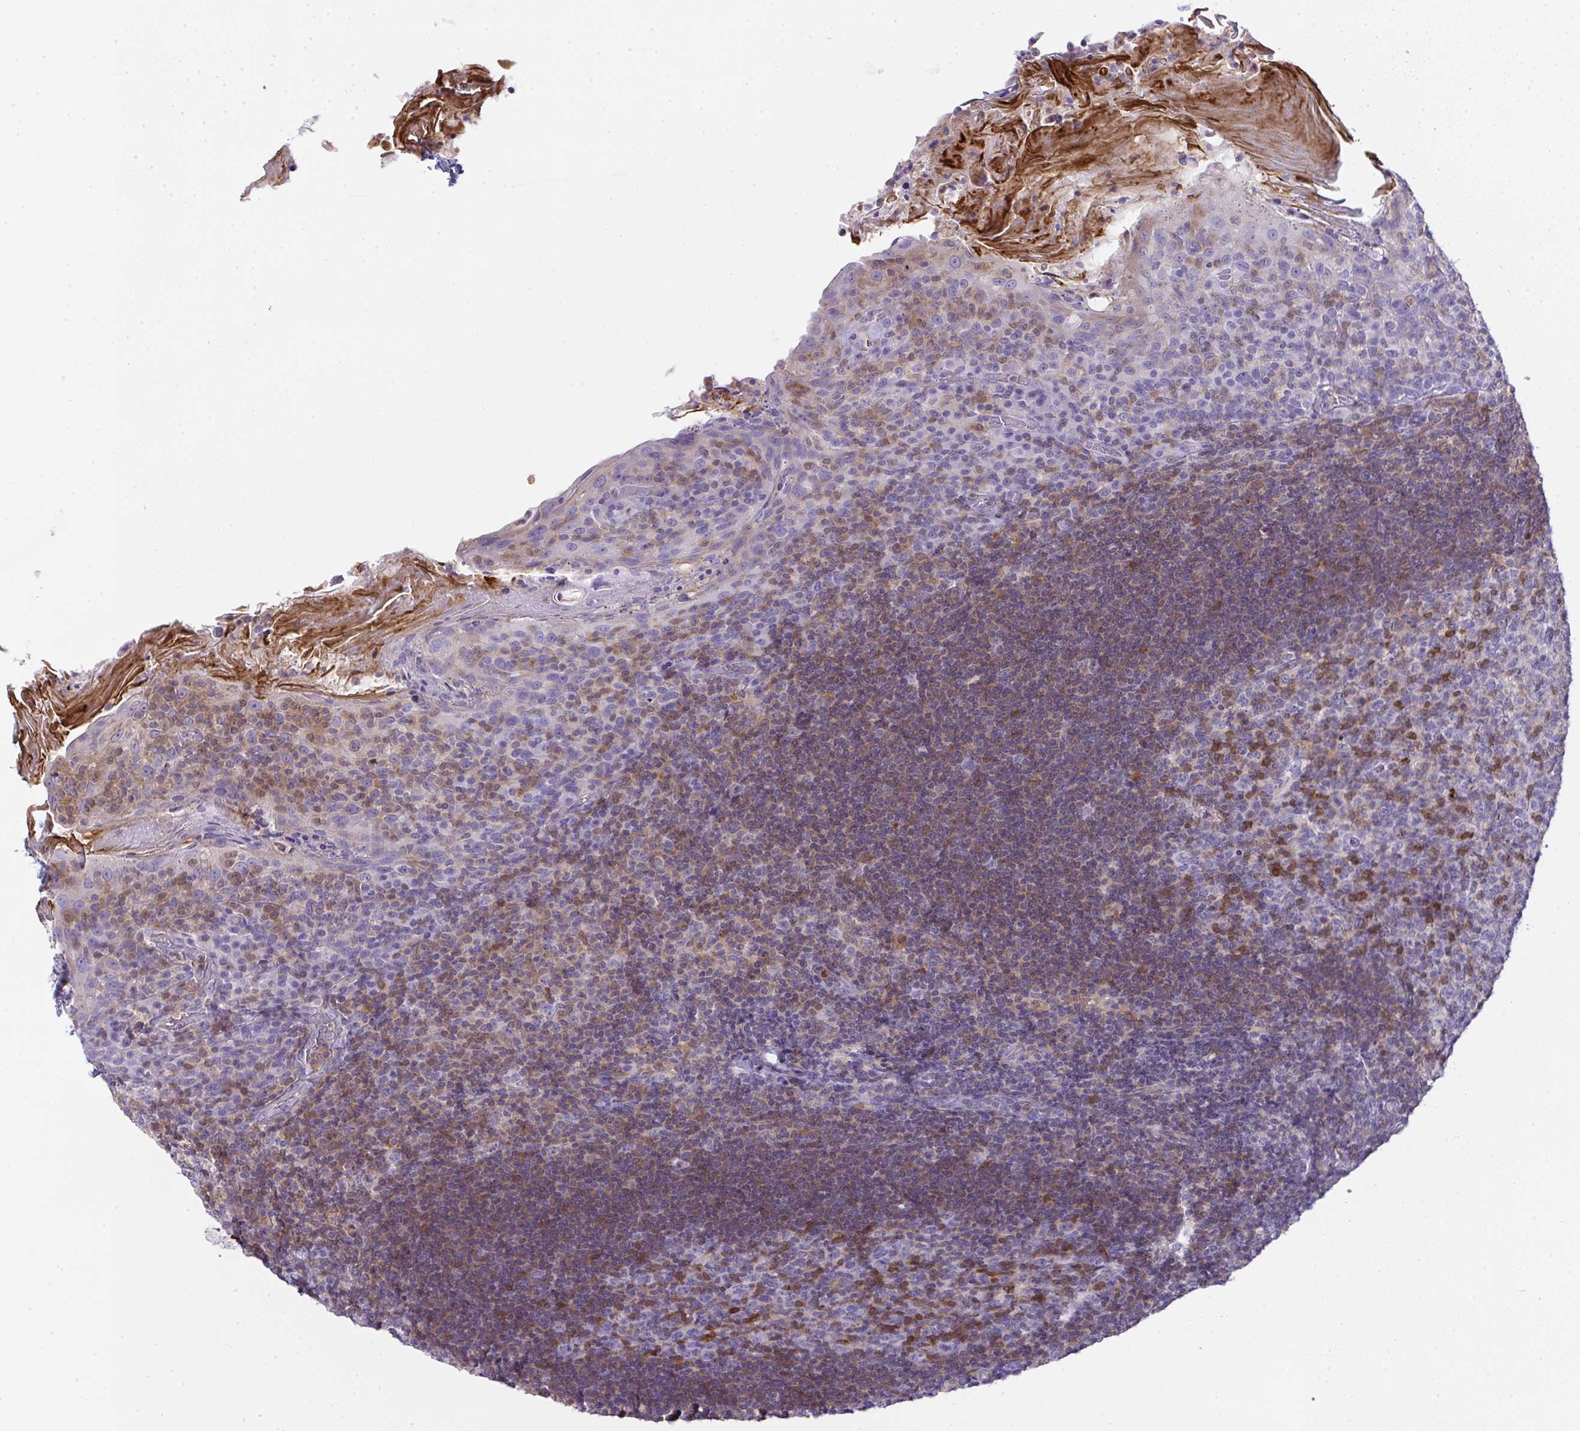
{"staining": {"intensity": "moderate", "quantity": "<25%", "location": "cytoplasmic/membranous"}, "tissue": "tonsil", "cell_type": "Germinal center cells", "image_type": "normal", "snomed": [{"axis": "morphology", "description": "Normal tissue, NOS"}, {"axis": "topography", "description": "Tonsil"}], "caption": "The micrograph demonstrates a brown stain indicating the presence of a protein in the cytoplasmic/membranous of germinal center cells in tonsil.", "gene": "TNFAIP8", "patient": {"sex": "female", "age": 10}}